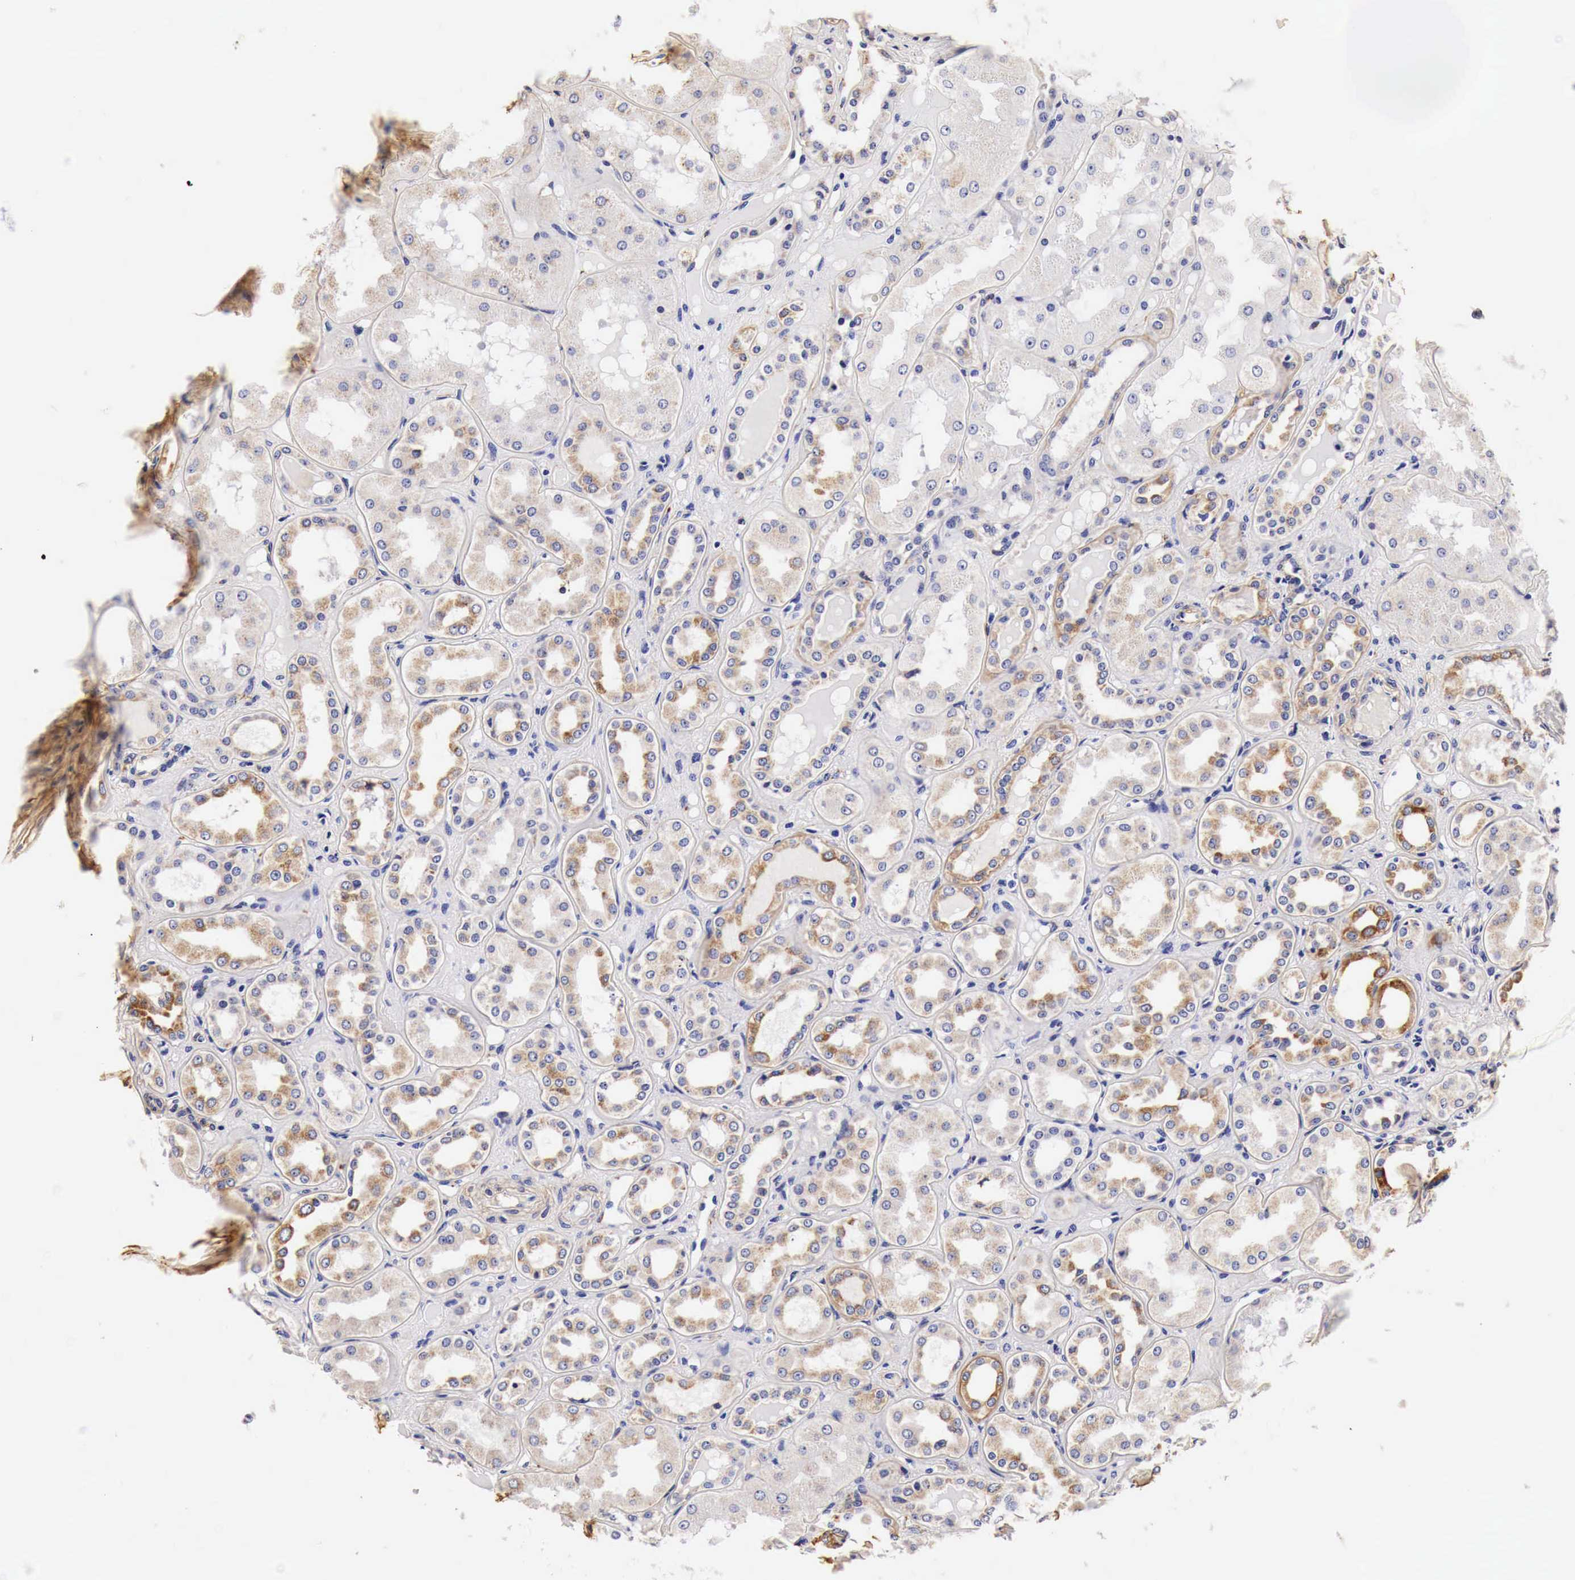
{"staining": {"intensity": "weak", "quantity": "25%-75%", "location": "cytoplasmic/membranous"}, "tissue": "kidney", "cell_type": "Cells in glomeruli", "image_type": "normal", "snomed": [{"axis": "morphology", "description": "Normal tissue, NOS"}, {"axis": "topography", "description": "Kidney"}], "caption": "Weak cytoplasmic/membranous protein expression is seen in approximately 25%-75% of cells in glomeruli in kidney.", "gene": "LAMB2", "patient": {"sex": "male", "age": 36}}